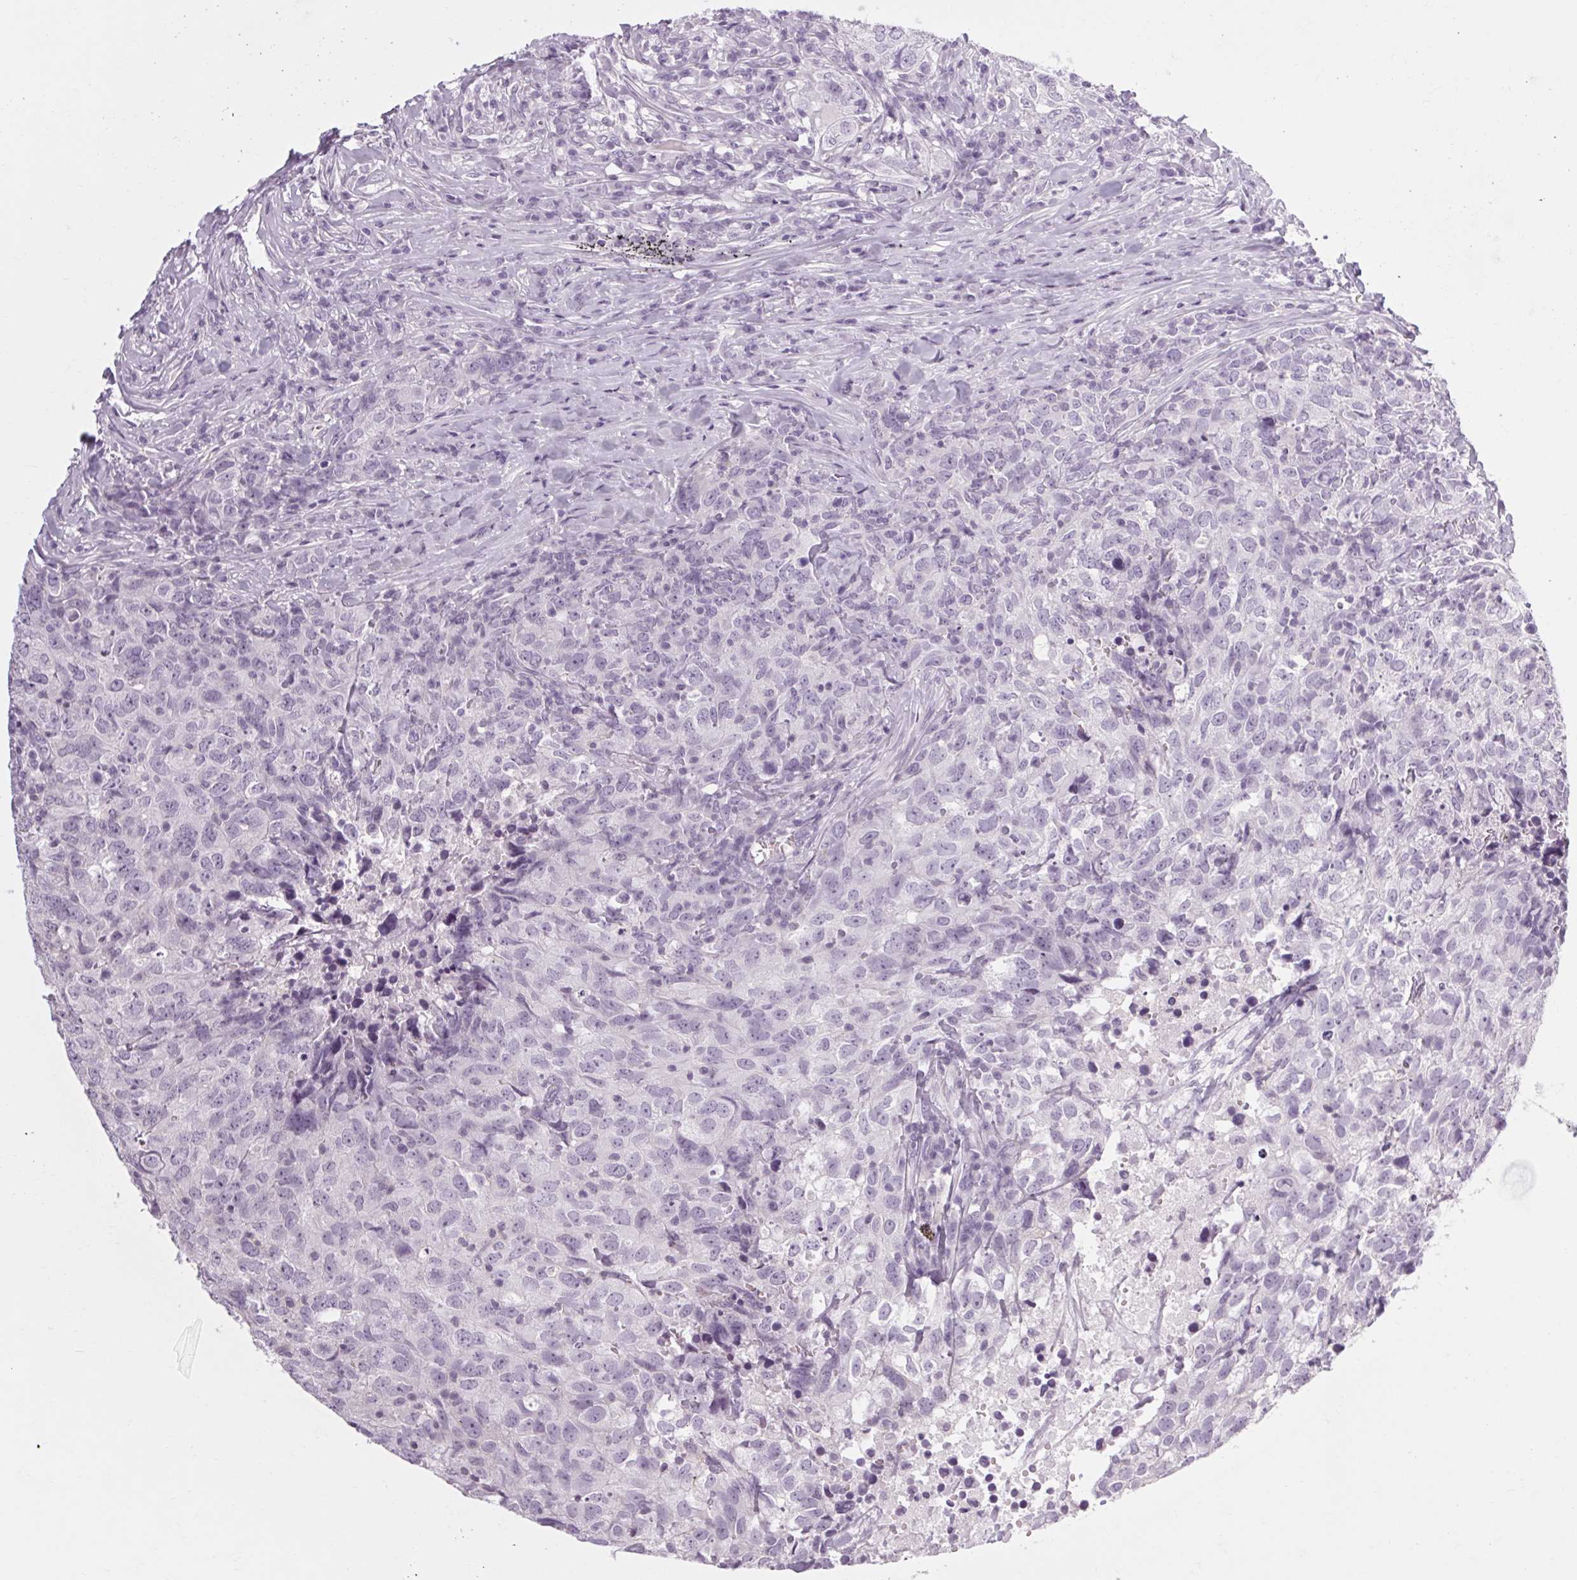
{"staining": {"intensity": "negative", "quantity": "none", "location": "none"}, "tissue": "breast cancer", "cell_type": "Tumor cells", "image_type": "cancer", "snomed": [{"axis": "morphology", "description": "Duct carcinoma"}, {"axis": "topography", "description": "Breast"}], "caption": "Breast cancer was stained to show a protein in brown. There is no significant staining in tumor cells.", "gene": "POMC", "patient": {"sex": "female", "age": 30}}